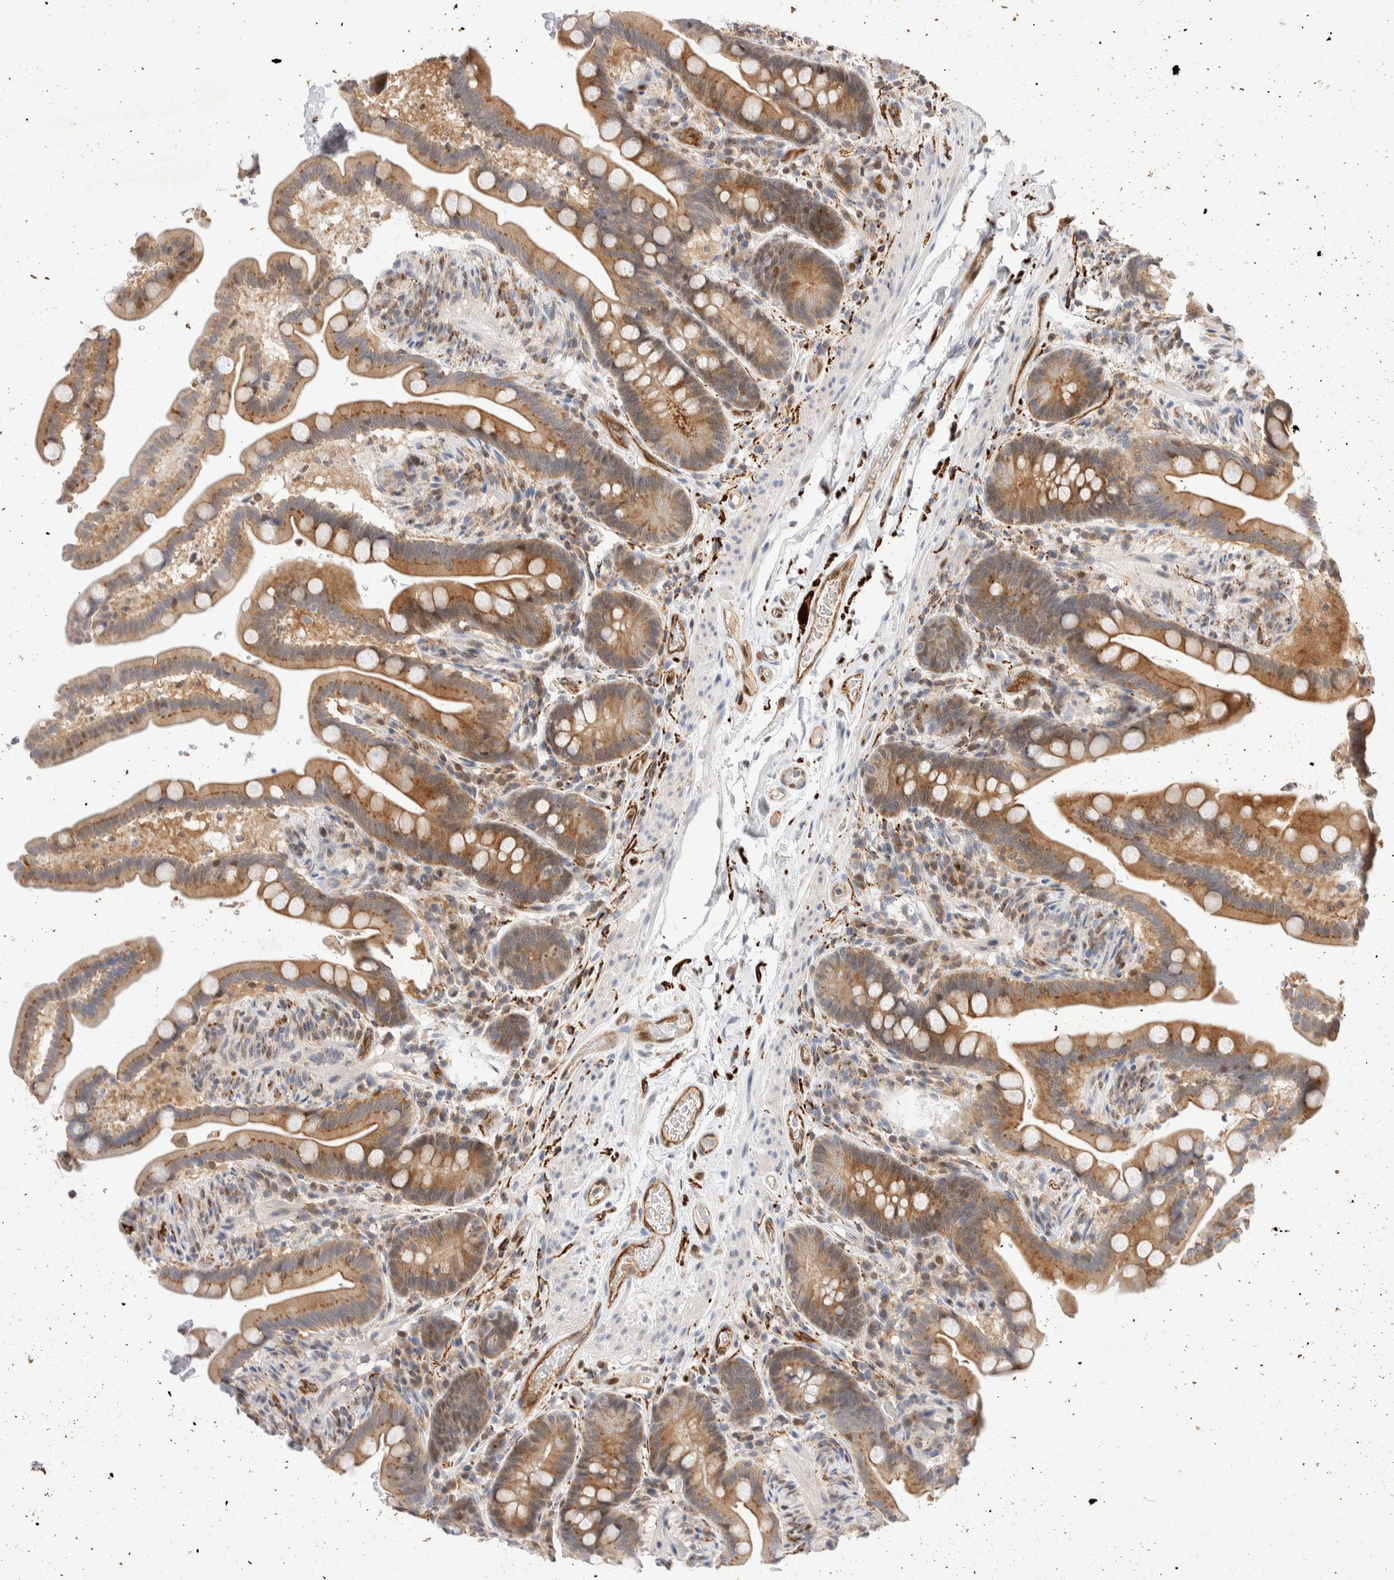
{"staining": {"intensity": "moderate", "quantity": ">75%", "location": "cytoplasmic/membranous"}, "tissue": "colon", "cell_type": "Endothelial cells", "image_type": "normal", "snomed": [{"axis": "morphology", "description": "Normal tissue, NOS"}, {"axis": "topography", "description": "Smooth muscle"}, {"axis": "topography", "description": "Colon"}], "caption": "Unremarkable colon was stained to show a protein in brown. There is medium levels of moderate cytoplasmic/membranous positivity in approximately >75% of endothelial cells. (Brightfield microscopy of DAB IHC at high magnification).", "gene": "NSMAF", "patient": {"sex": "male", "age": 73}}